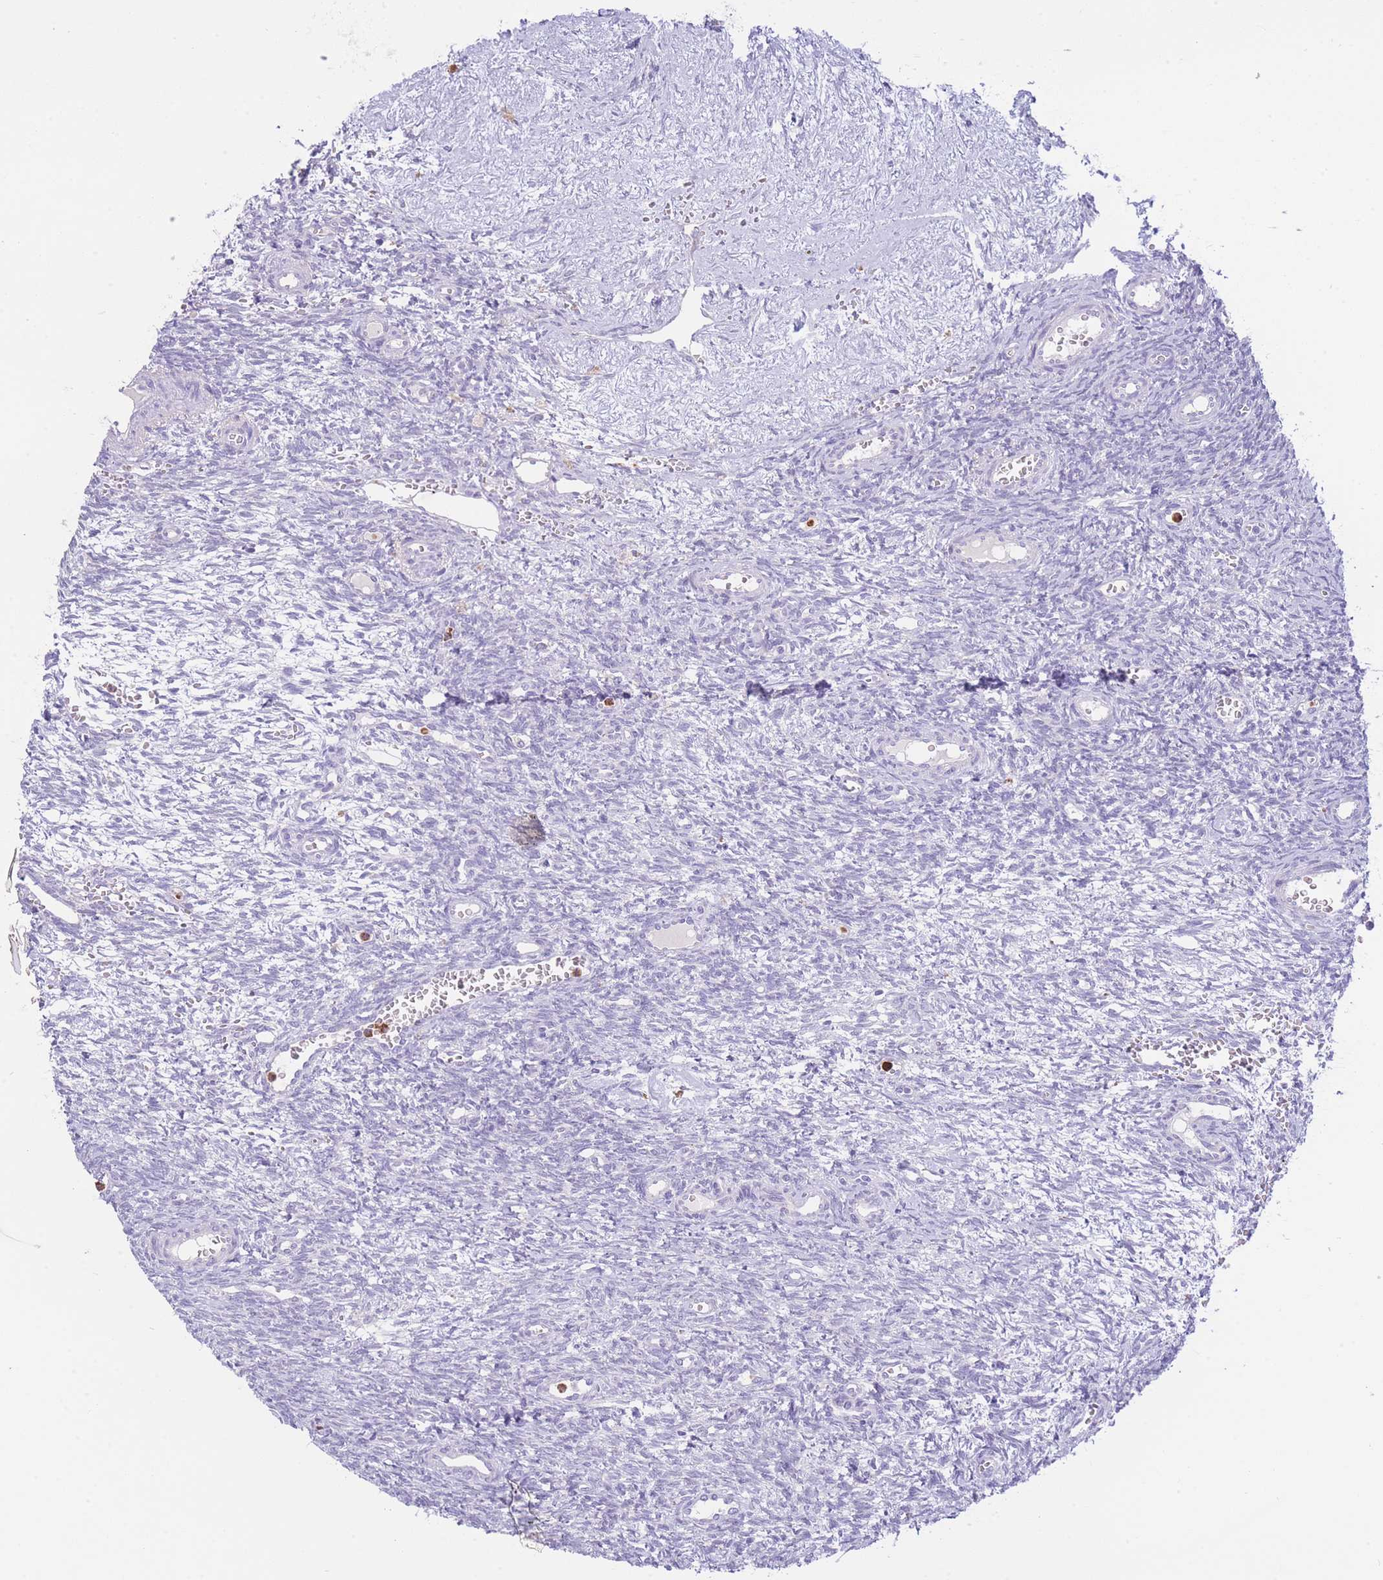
{"staining": {"intensity": "negative", "quantity": "none", "location": "none"}, "tissue": "ovary", "cell_type": "Ovarian stroma cells", "image_type": "normal", "snomed": [{"axis": "morphology", "description": "Normal tissue, NOS"}, {"axis": "topography", "description": "Ovary"}], "caption": "Photomicrograph shows no protein staining in ovarian stroma cells of unremarkable ovary.", "gene": "CENPM", "patient": {"sex": "female", "age": 39}}